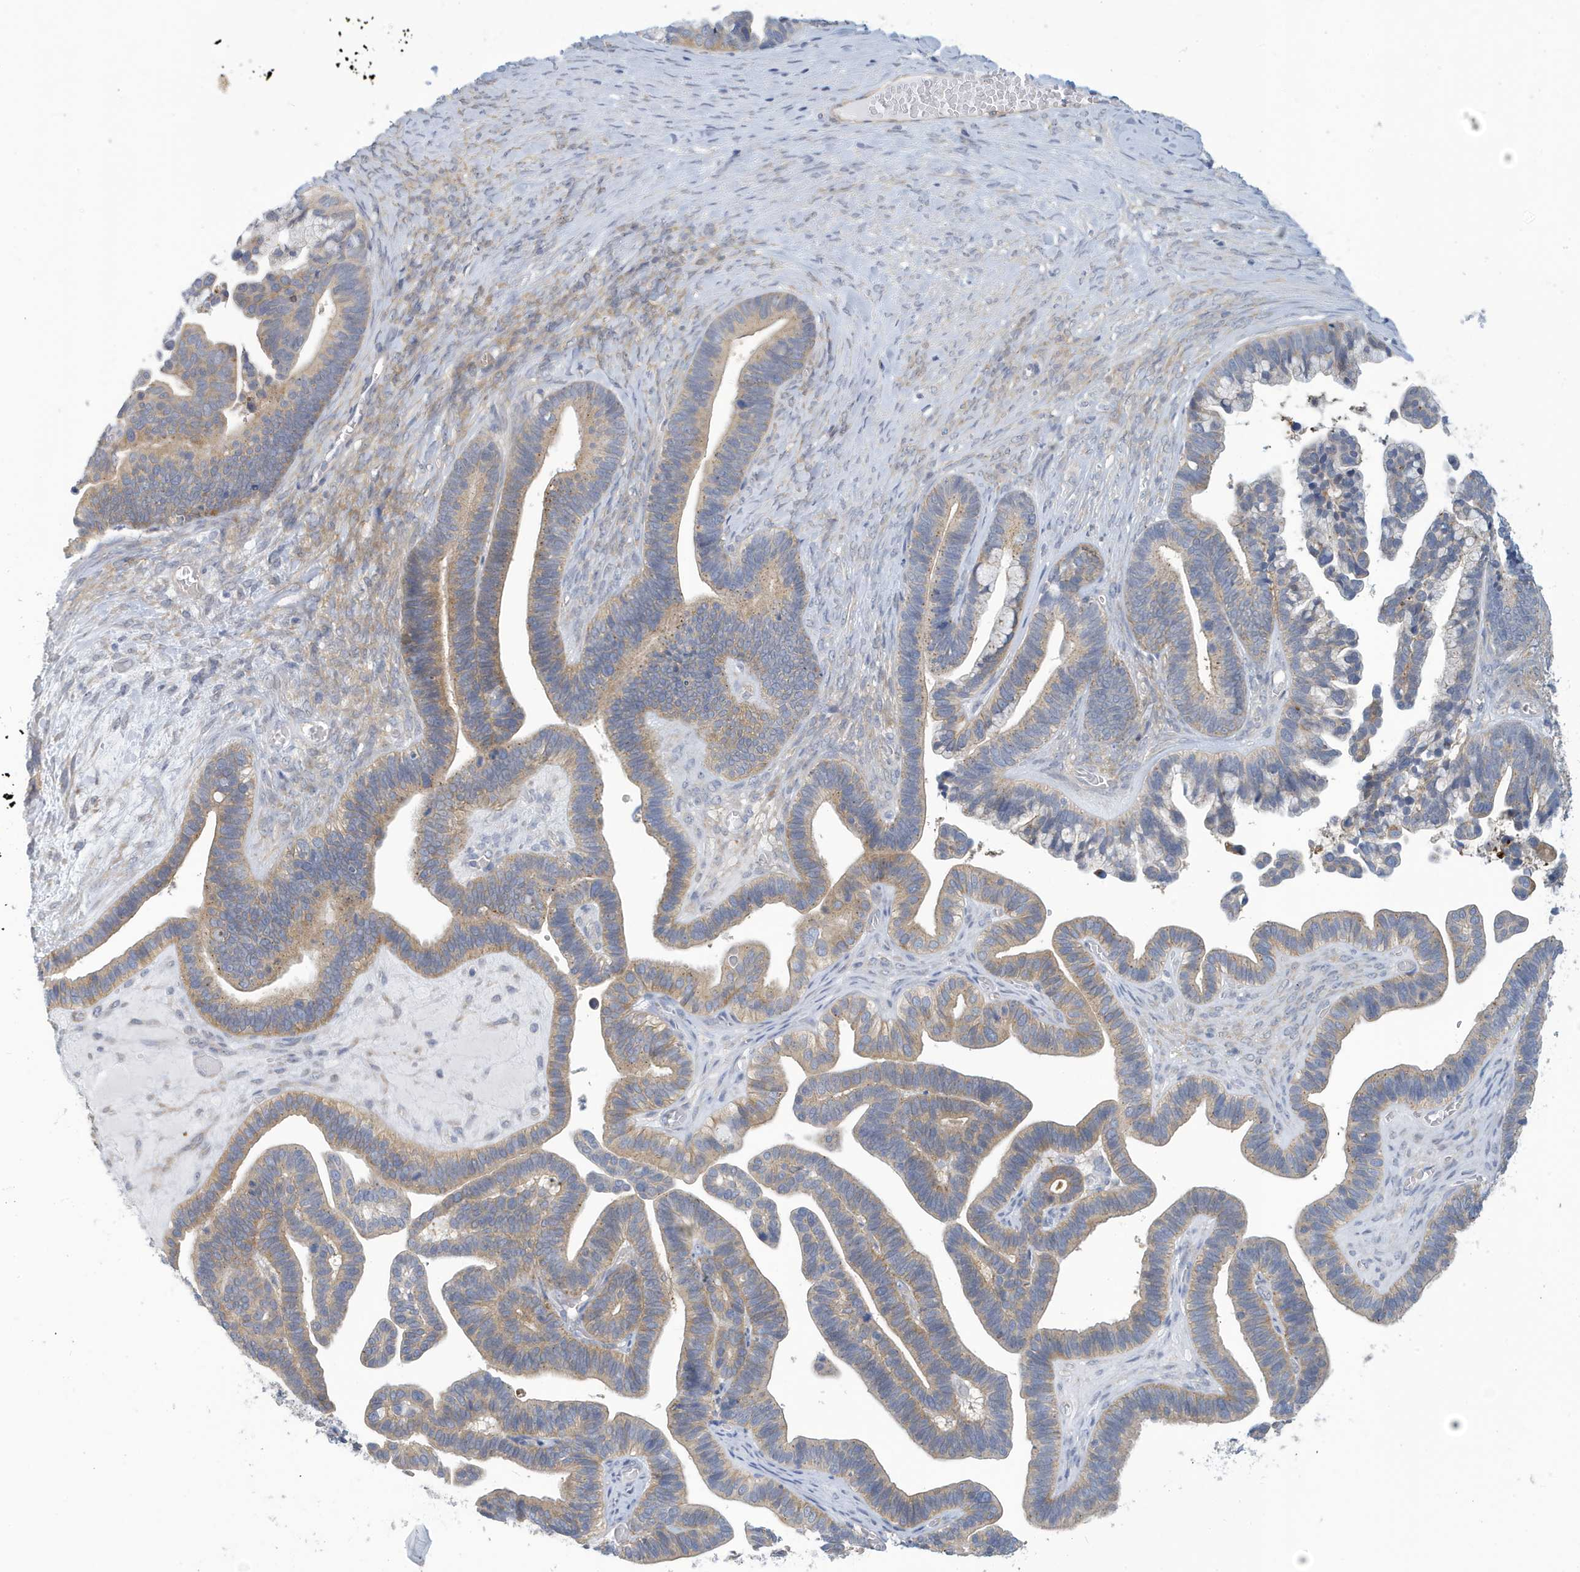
{"staining": {"intensity": "moderate", "quantity": "25%-75%", "location": "cytoplasmic/membranous"}, "tissue": "ovarian cancer", "cell_type": "Tumor cells", "image_type": "cancer", "snomed": [{"axis": "morphology", "description": "Cystadenocarcinoma, serous, NOS"}, {"axis": "topography", "description": "Ovary"}], "caption": "Immunohistochemical staining of ovarian cancer reveals medium levels of moderate cytoplasmic/membranous staining in about 25%-75% of tumor cells. The protein of interest is stained brown, and the nuclei are stained in blue (DAB (3,3'-diaminobenzidine) IHC with brightfield microscopy, high magnification).", "gene": "VTA1", "patient": {"sex": "female", "age": 56}}